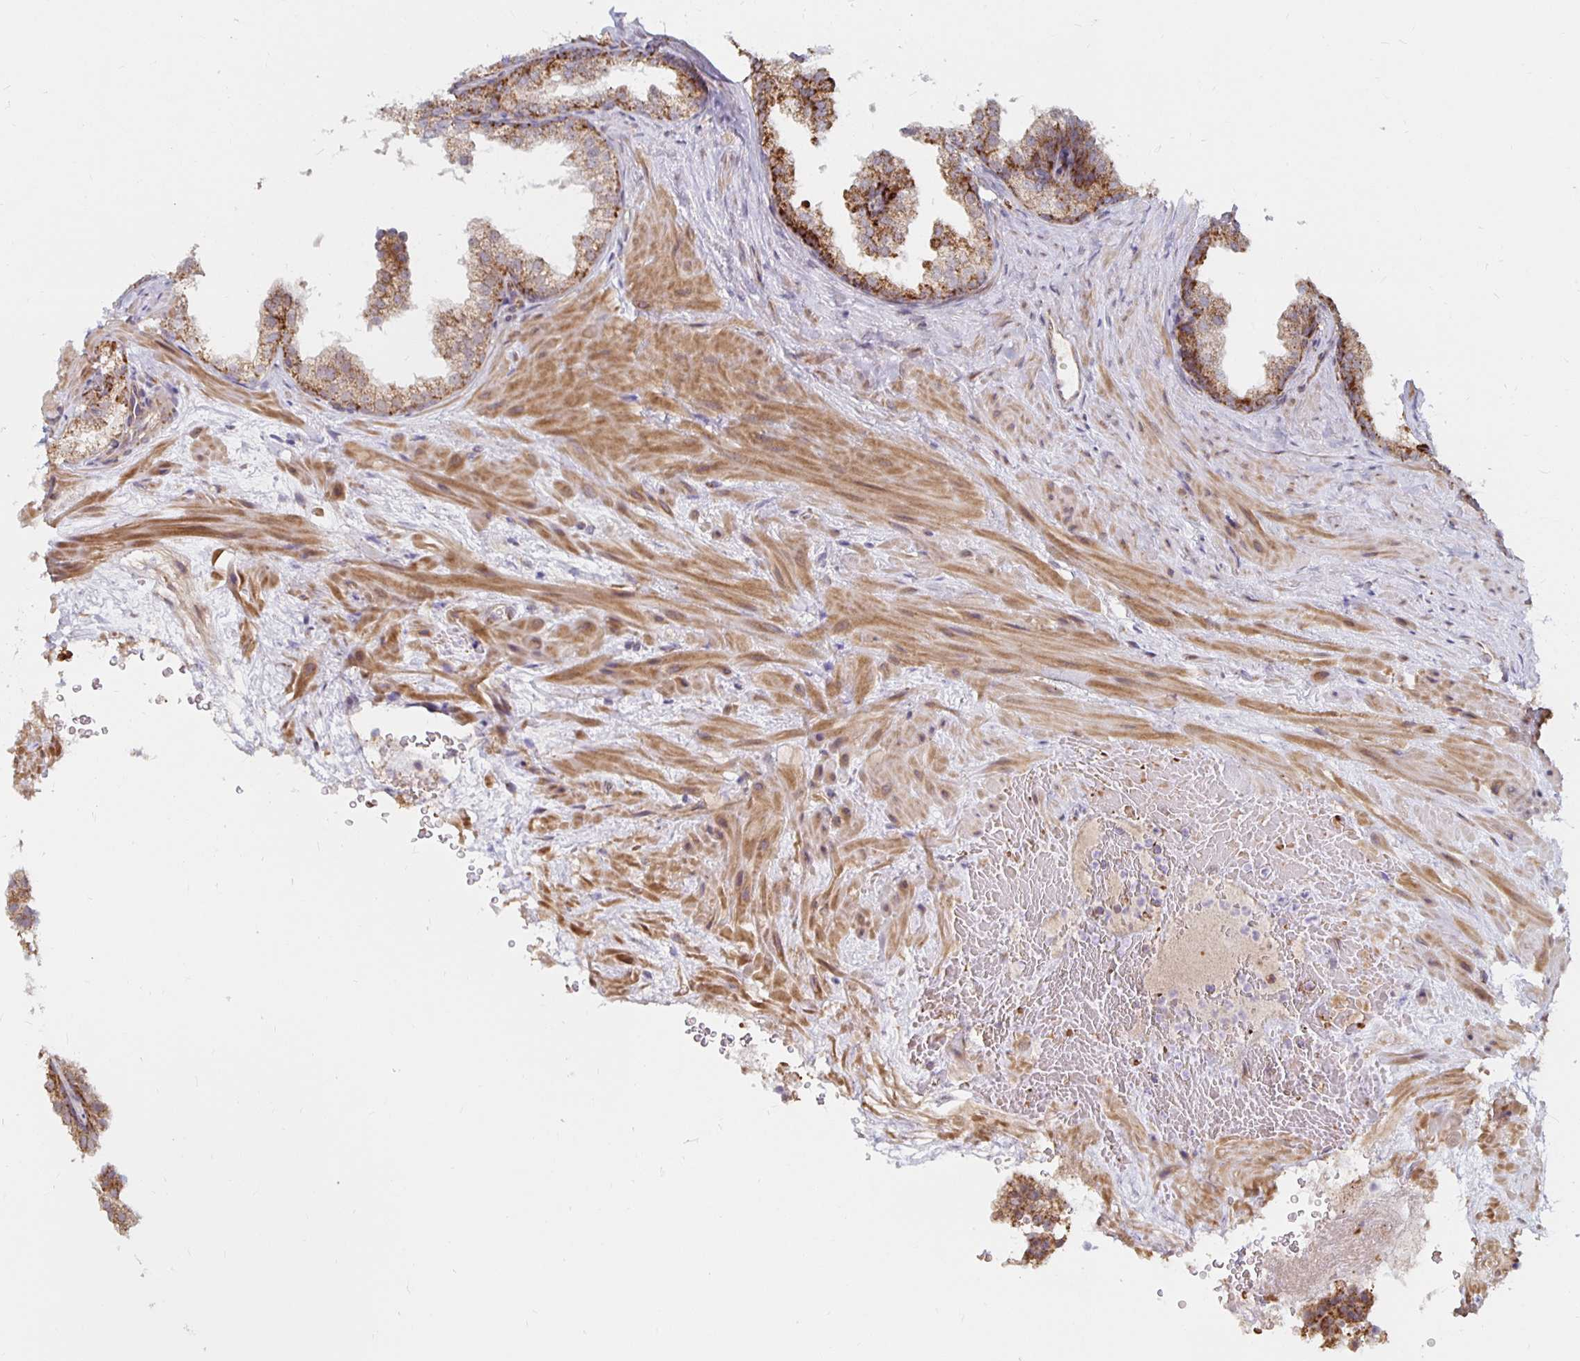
{"staining": {"intensity": "strong", "quantity": "25%-75%", "location": "cytoplasmic/membranous"}, "tissue": "prostate", "cell_type": "Glandular cells", "image_type": "normal", "snomed": [{"axis": "morphology", "description": "Normal tissue, NOS"}, {"axis": "topography", "description": "Prostate"}], "caption": "Glandular cells exhibit high levels of strong cytoplasmic/membranous staining in approximately 25%-75% of cells in unremarkable prostate.", "gene": "MRPL28", "patient": {"sex": "male", "age": 37}}